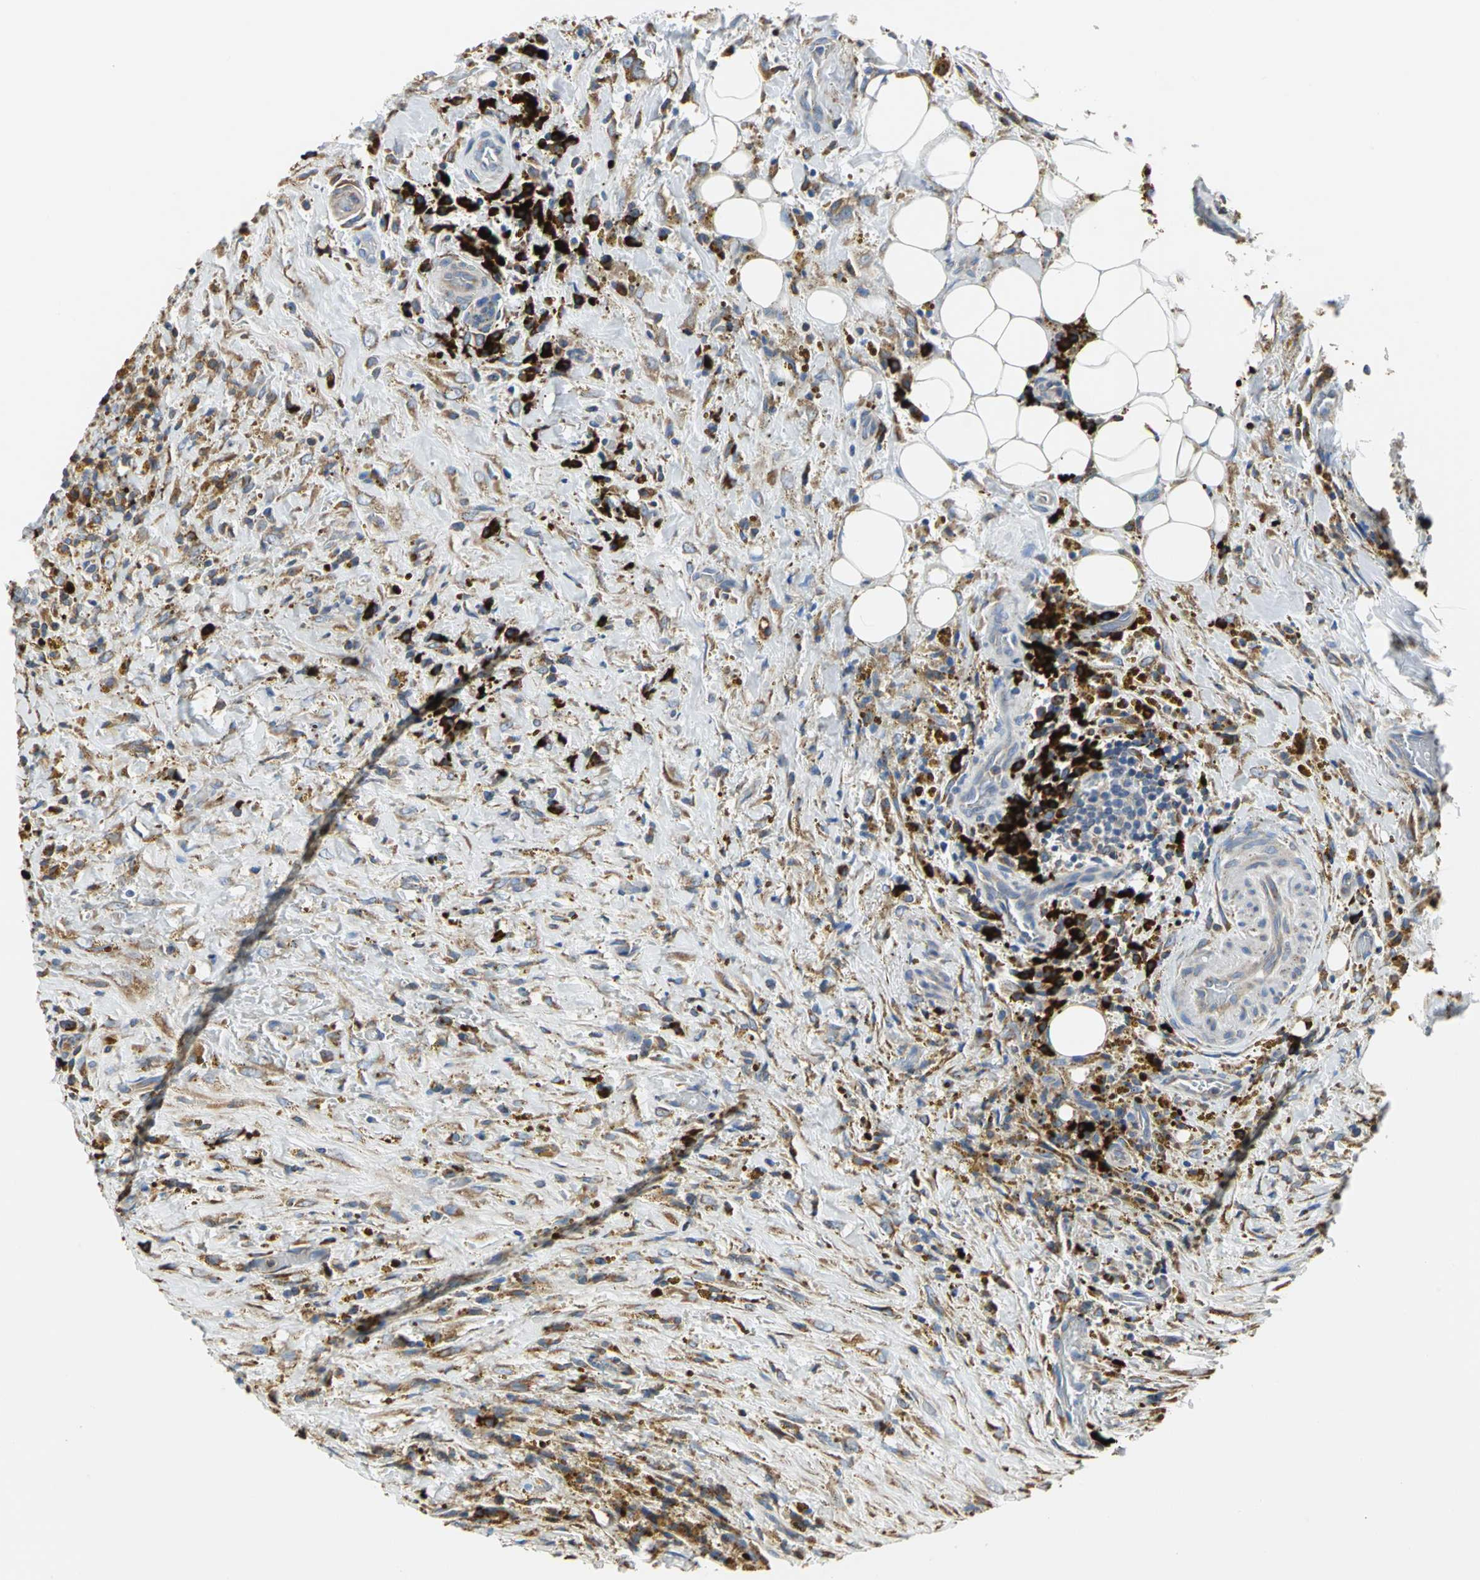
{"staining": {"intensity": "moderate", "quantity": ">75%", "location": "cytoplasmic/membranous"}, "tissue": "thyroid cancer", "cell_type": "Tumor cells", "image_type": "cancer", "snomed": [{"axis": "morphology", "description": "Papillary adenocarcinoma, NOS"}, {"axis": "topography", "description": "Thyroid gland"}], "caption": "Human thyroid papillary adenocarcinoma stained with a brown dye exhibits moderate cytoplasmic/membranous positive expression in about >75% of tumor cells.", "gene": "SDF2L1", "patient": {"sex": "male", "age": 77}}